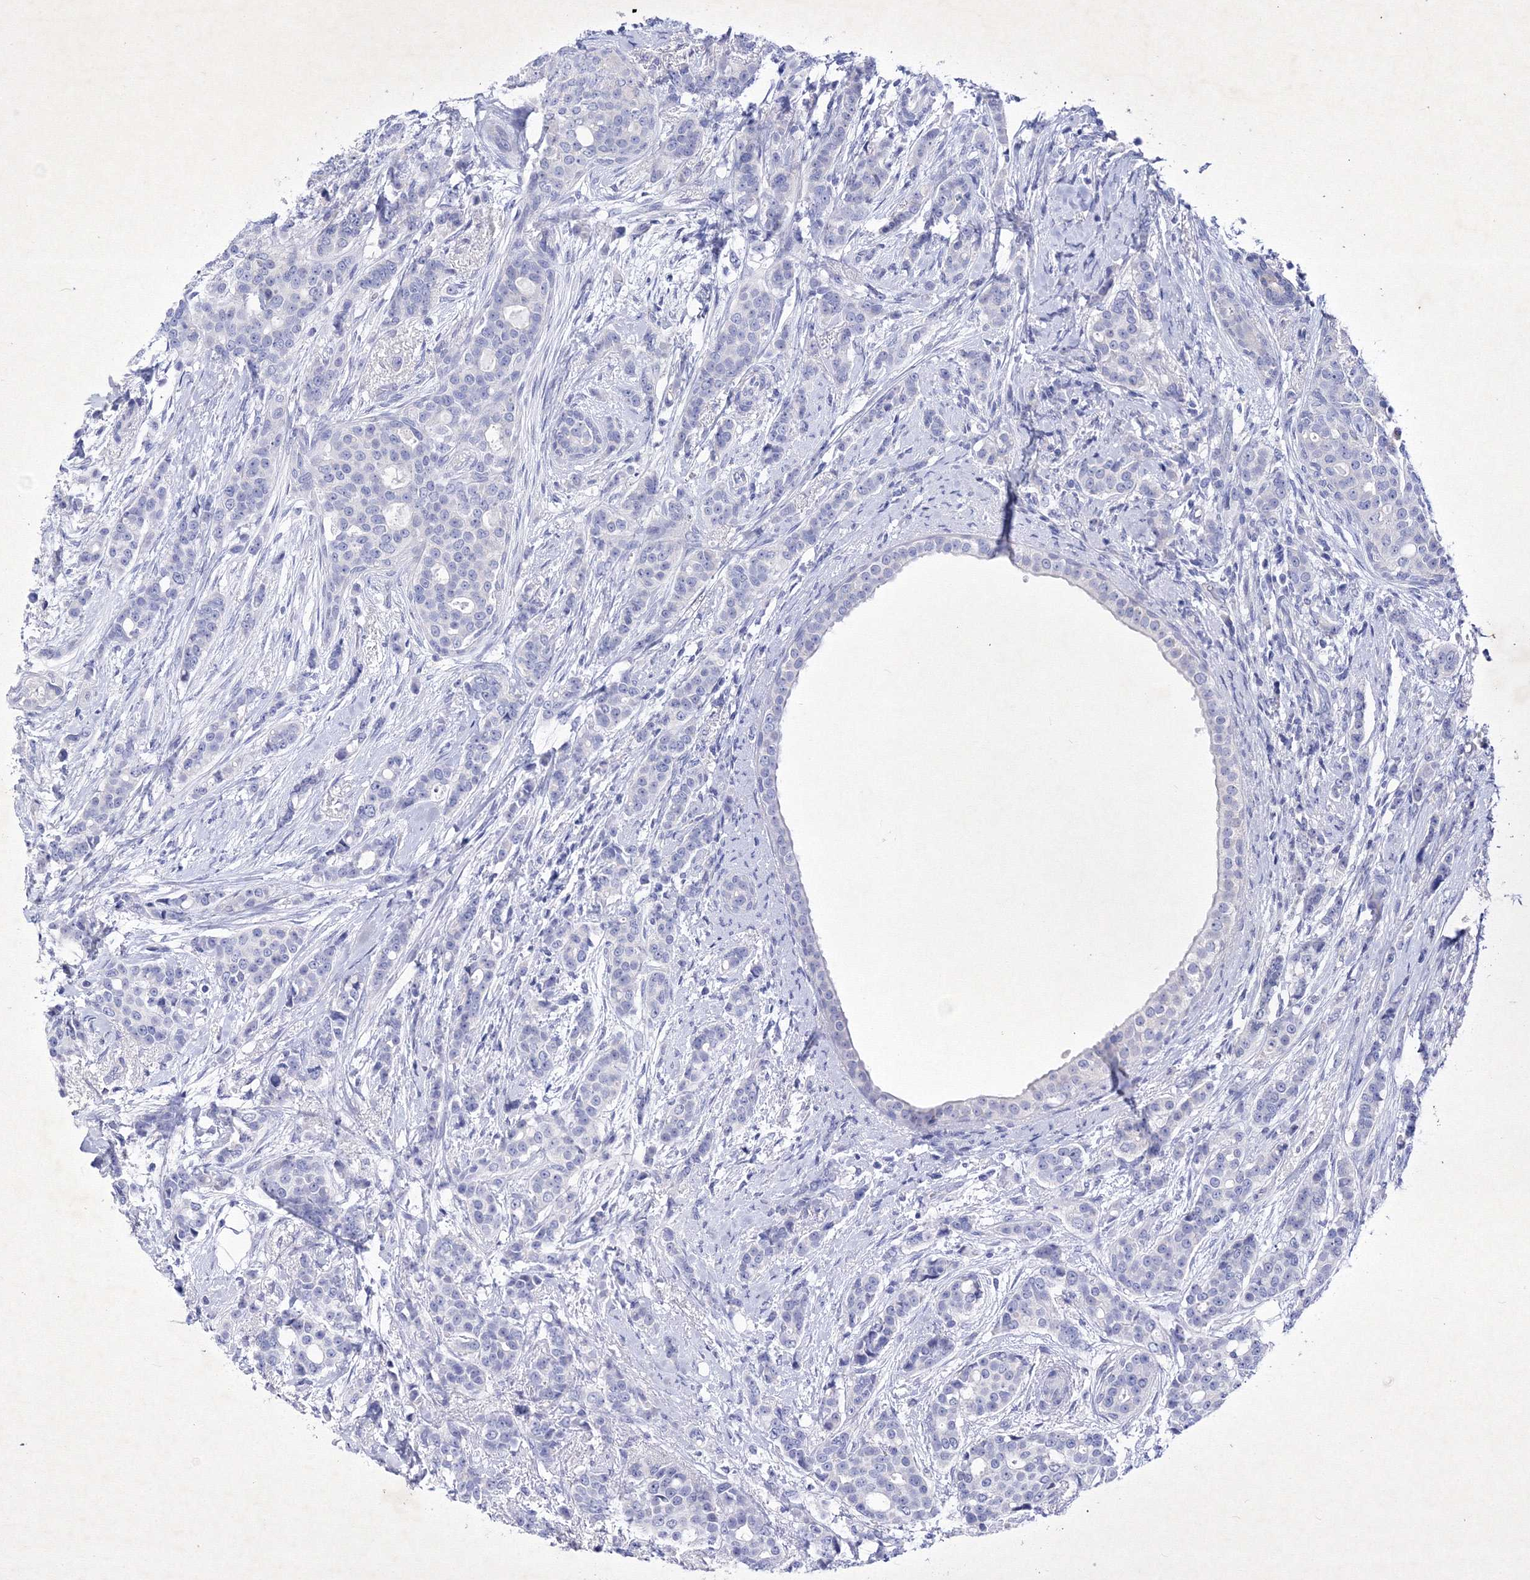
{"staining": {"intensity": "negative", "quantity": "none", "location": "none"}, "tissue": "breast cancer", "cell_type": "Tumor cells", "image_type": "cancer", "snomed": [{"axis": "morphology", "description": "Lobular carcinoma"}, {"axis": "topography", "description": "Breast"}], "caption": "Immunohistochemistry of breast lobular carcinoma exhibits no expression in tumor cells. (DAB immunohistochemistry (IHC) visualized using brightfield microscopy, high magnification).", "gene": "GPN1", "patient": {"sex": "female", "age": 51}}